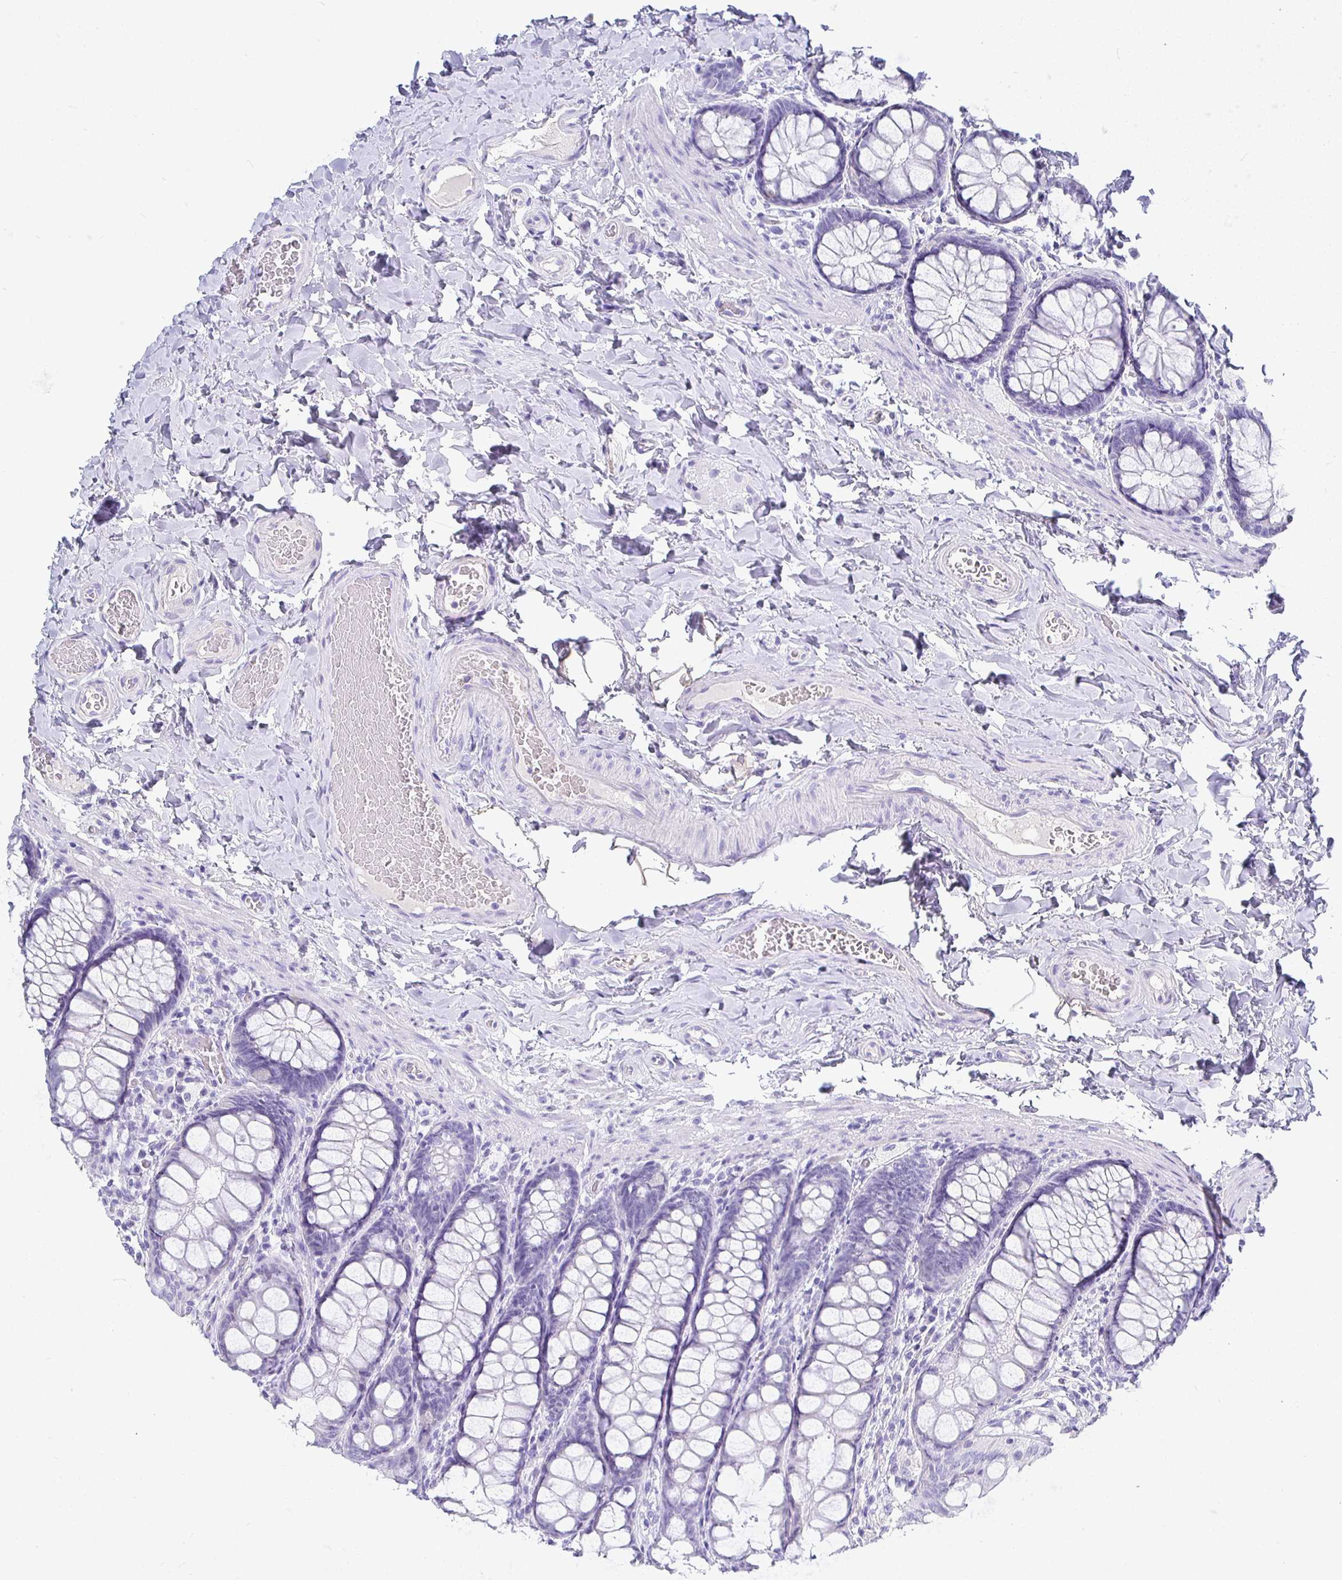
{"staining": {"intensity": "negative", "quantity": "none", "location": "none"}, "tissue": "colon", "cell_type": "Endothelial cells", "image_type": "normal", "snomed": [{"axis": "morphology", "description": "Normal tissue, NOS"}, {"axis": "topography", "description": "Colon"}], "caption": "High power microscopy micrograph of an immunohistochemistry (IHC) micrograph of normal colon, revealing no significant staining in endothelial cells.", "gene": "TMEM241", "patient": {"sex": "male", "age": 47}}